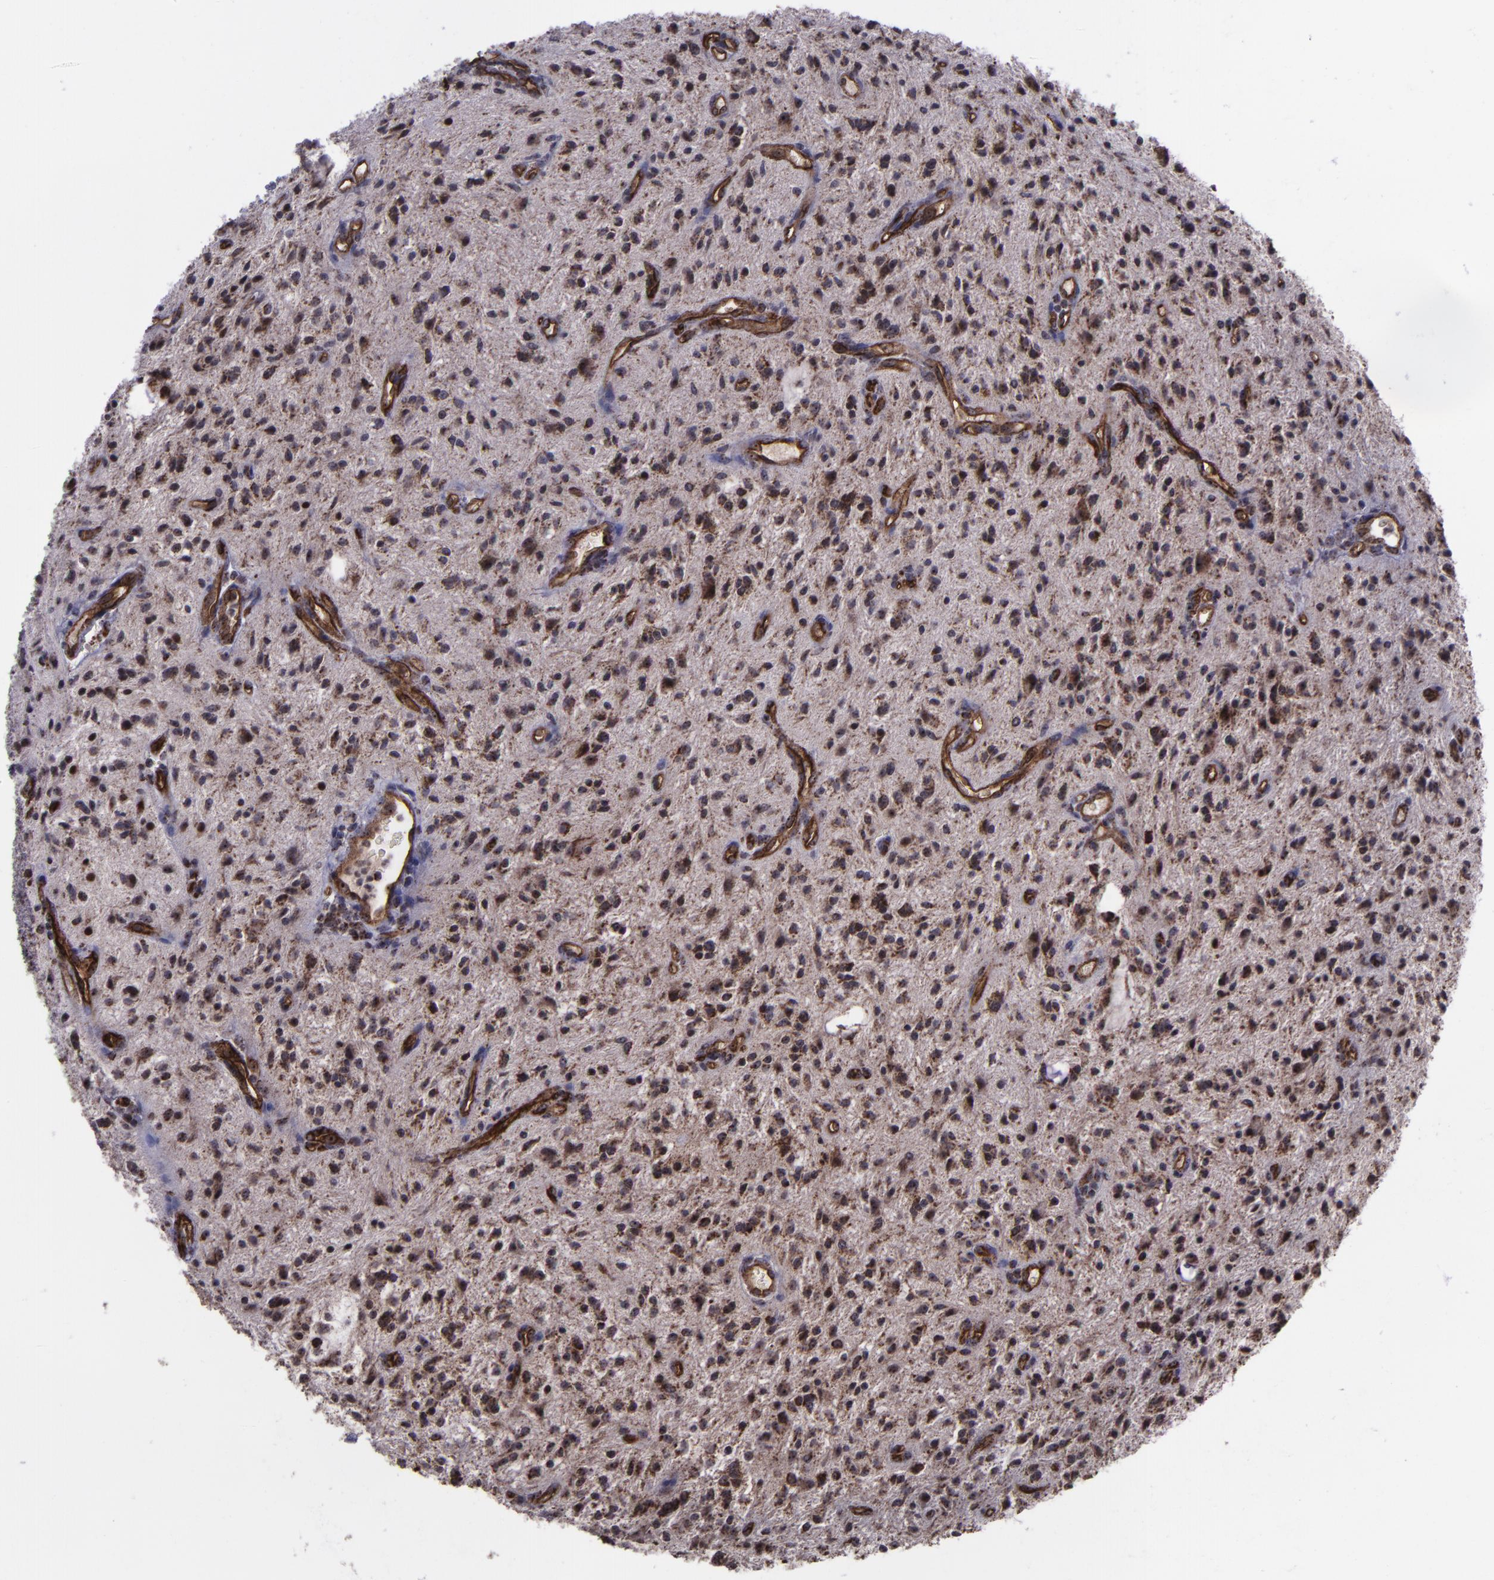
{"staining": {"intensity": "moderate", "quantity": ">75%", "location": "cytoplasmic/membranous"}, "tissue": "glioma", "cell_type": "Tumor cells", "image_type": "cancer", "snomed": [{"axis": "morphology", "description": "Glioma, malignant, NOS"}, {"axis": "topography", "description": "Cerebellum"}], "caption": "Approximately >75% of tumor cells in glioma (malignant) show moderate cytoplasmic/membranous protein positivity as visualized by brown immunohistochemical staining.", "gene": "LONP1", "patient": {"sex": "female", "age": 10}}